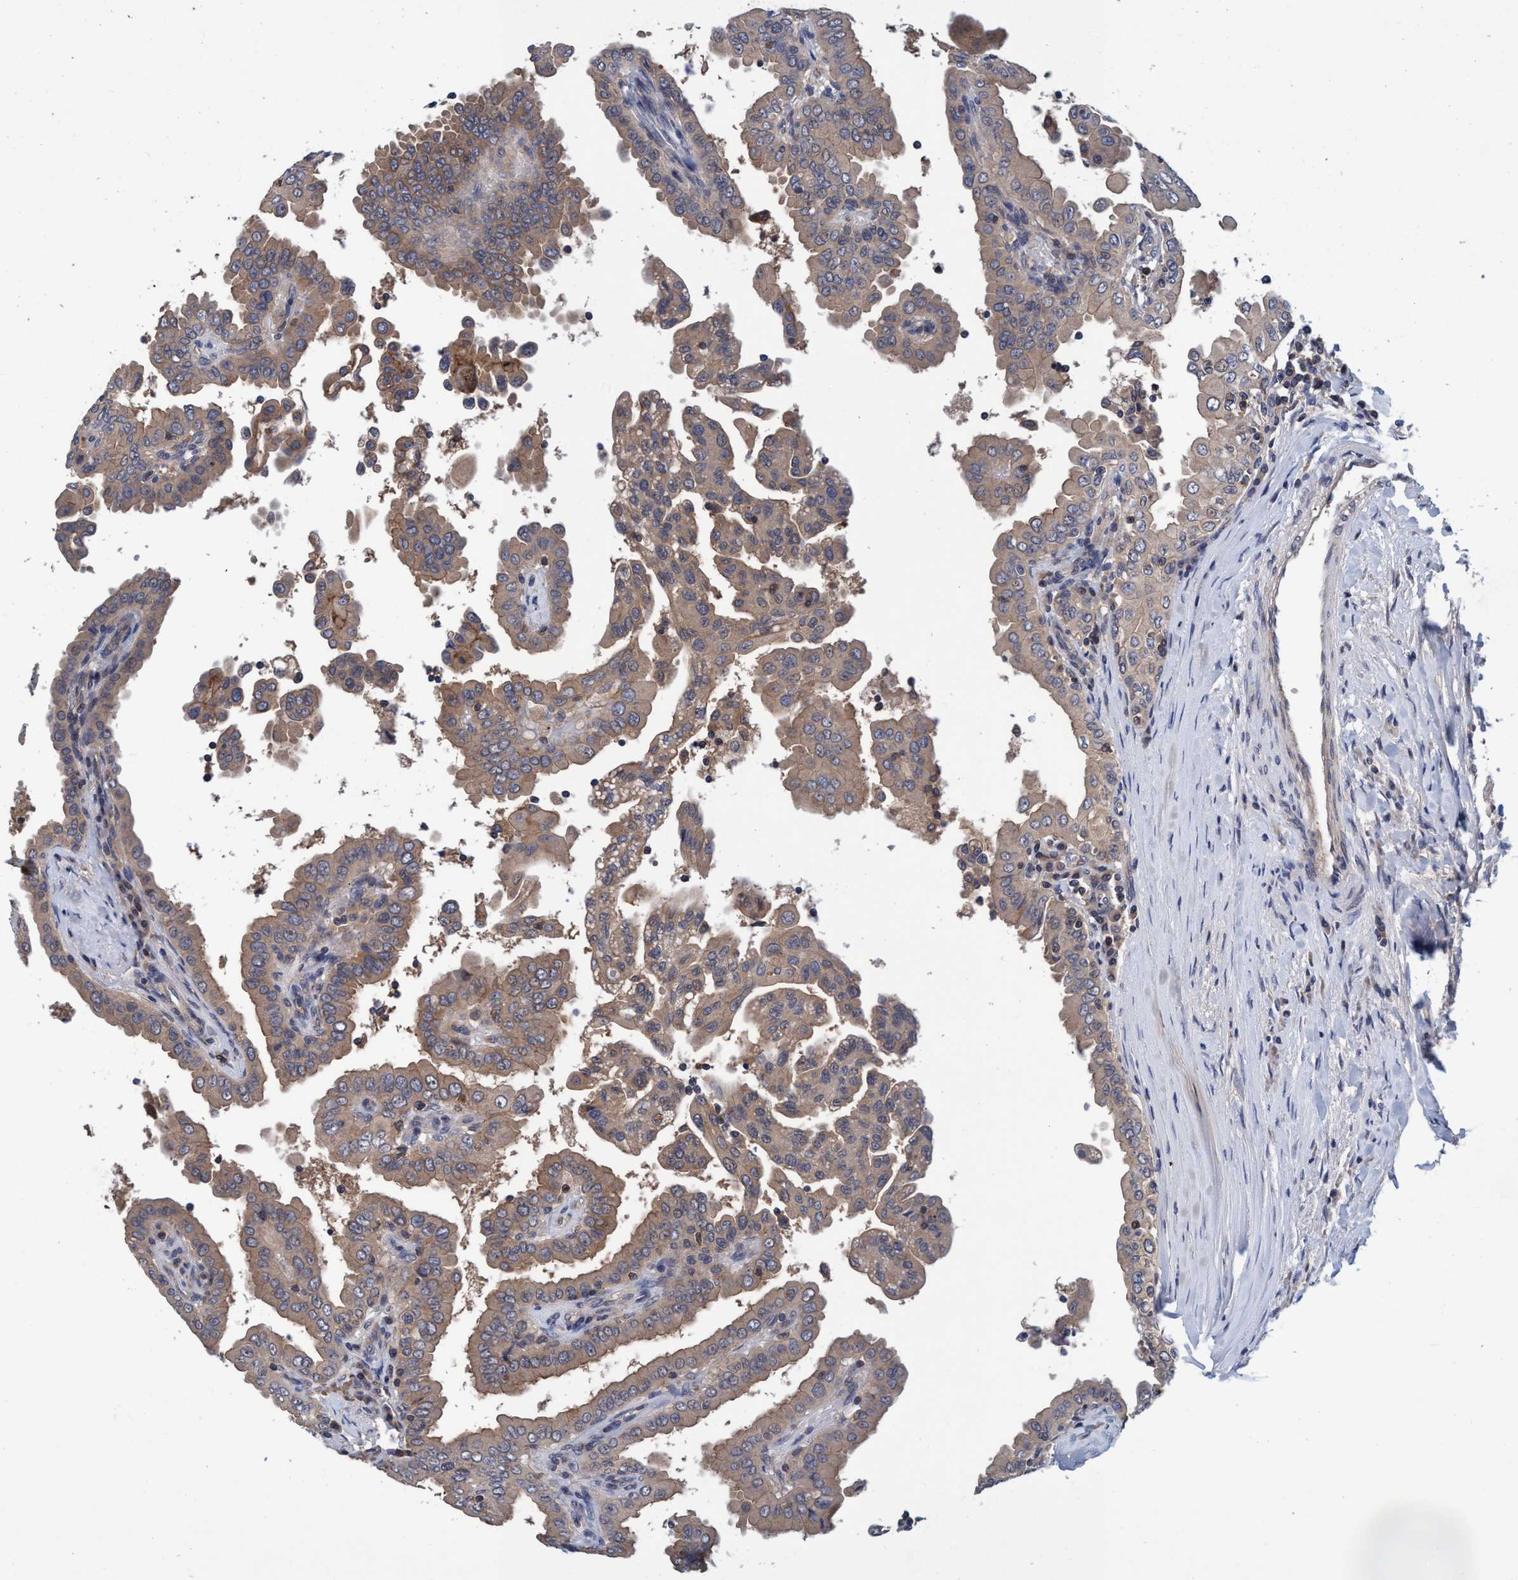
{"staining": {"intensity": "weak", "quantity": ">75%", "location": "cytoplasmic/membranous"}, "tissue": "thyroid cancer", "cell_type": "Tumor cells", "image_type": "cancer", "snomed": [{"axis": "morphology", "description": "Papillary adenocarcinoma, NOS"}, {"axis": "topography", "description": "Thyroid gland"}], "caption": "An immunohistochemistry image of neoplastic tissue is shown. Protein staining in brown labels weak cytoplasmic/membranous positivity in thyroid papillary adenocarcinoma within tumor cells.", "gene": "CALCOCO2", "patient": {"sex": "male", "age": 33}}